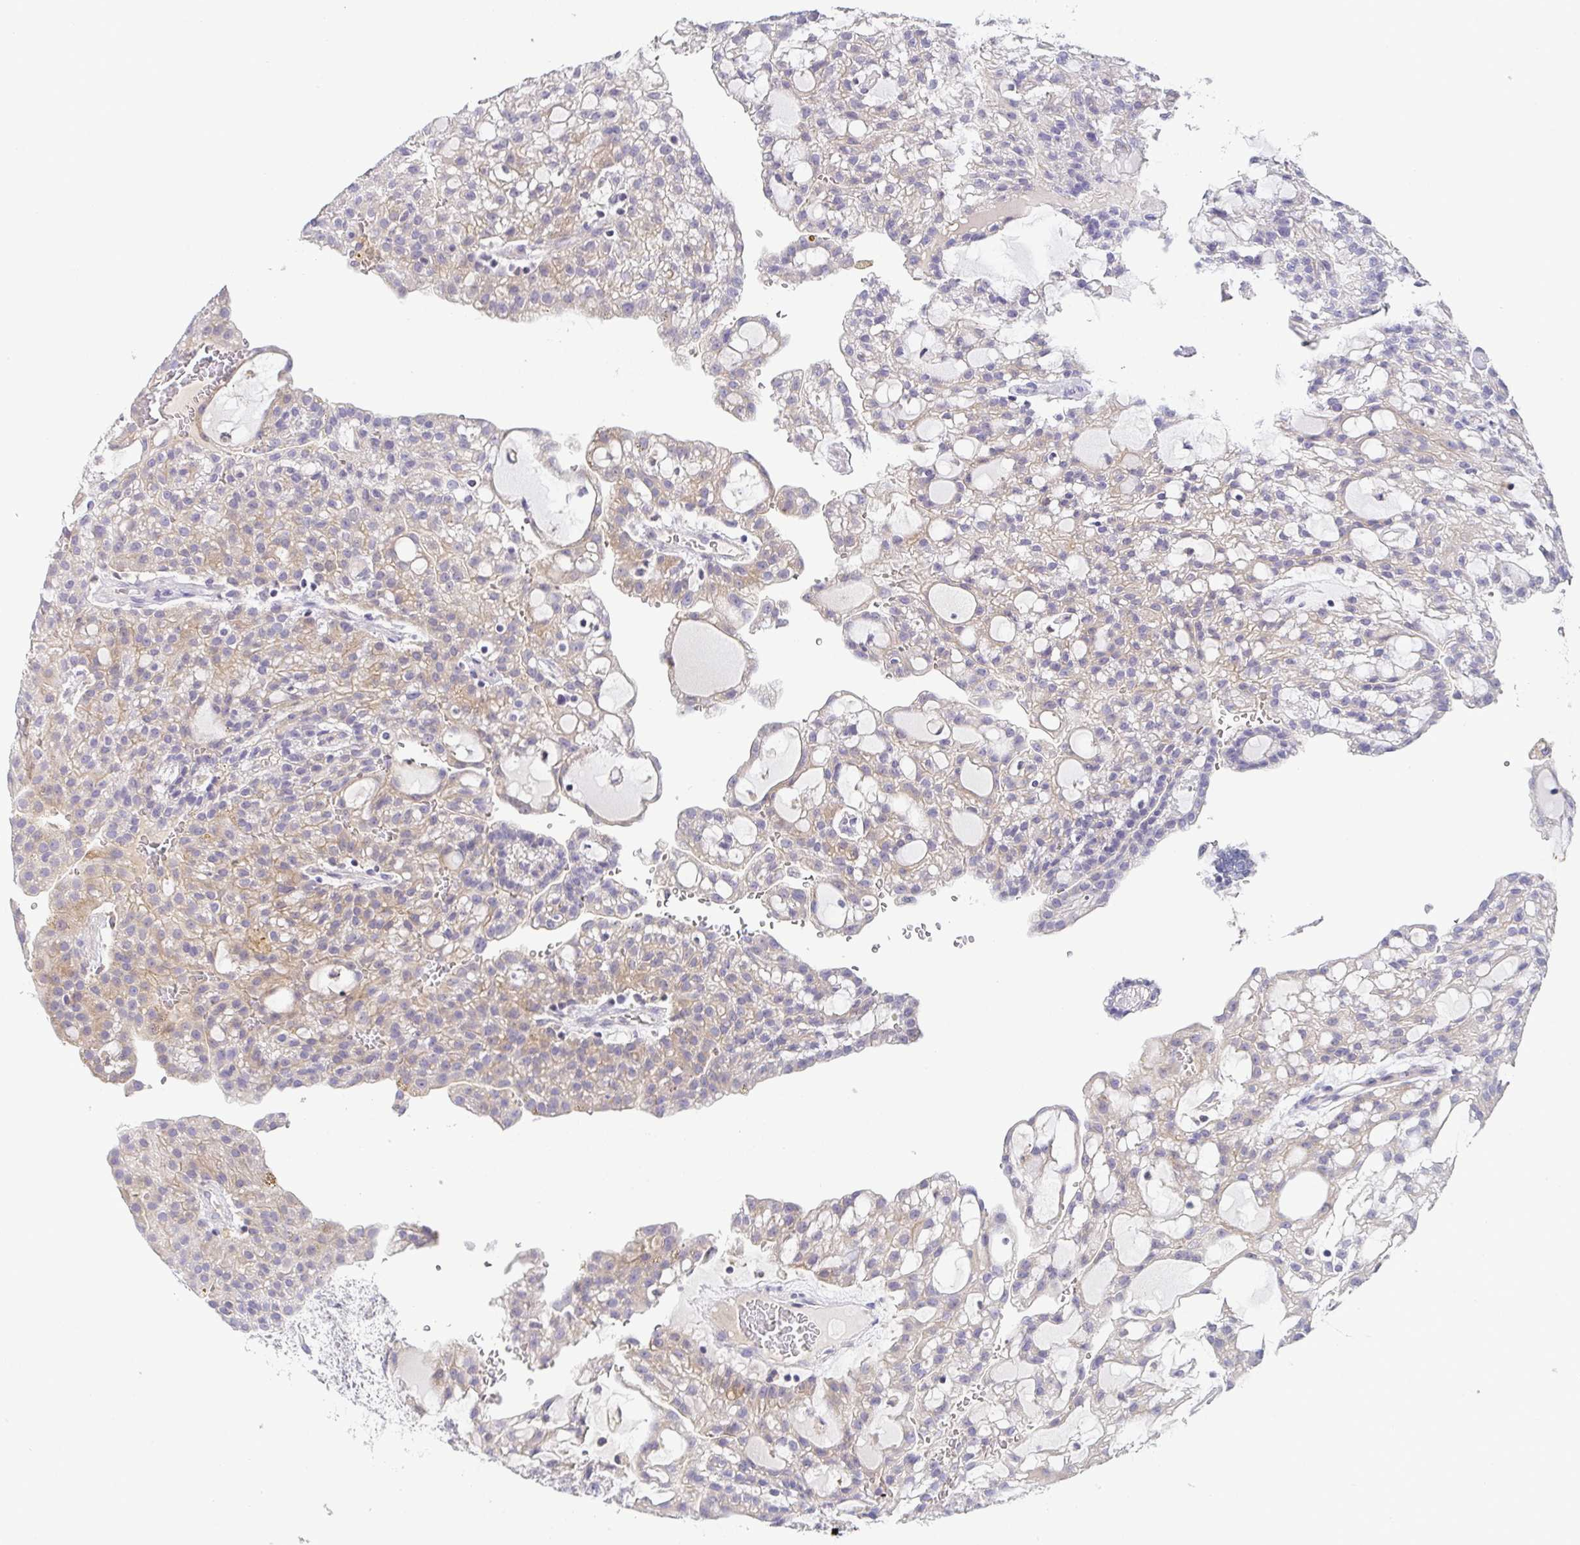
{"staining": {"intensity": "weak", "quantity": "25%-75%", "location": "cytoplasmic/membranous"}, "tissue": "renal cancer", "cell_type": "Tumor cells", "image_type": "cancer", "snomed": [{"axis": "morphology", "description": "Adenocarcinoma, NOS"}, {"axis": "topography", "description": "Kidney"}], "caption": "Adenocarcinoma (renal) tissue shows weak cytoplasmic/membranous expression in approximately 25%-75% of tumor cells, visualized by immunohistochemistry. (DAB = brown stain, brightfield microscopy at high magnification).", "gene": "RNASE7", "patient": {"sex": "male", "age": 63}}